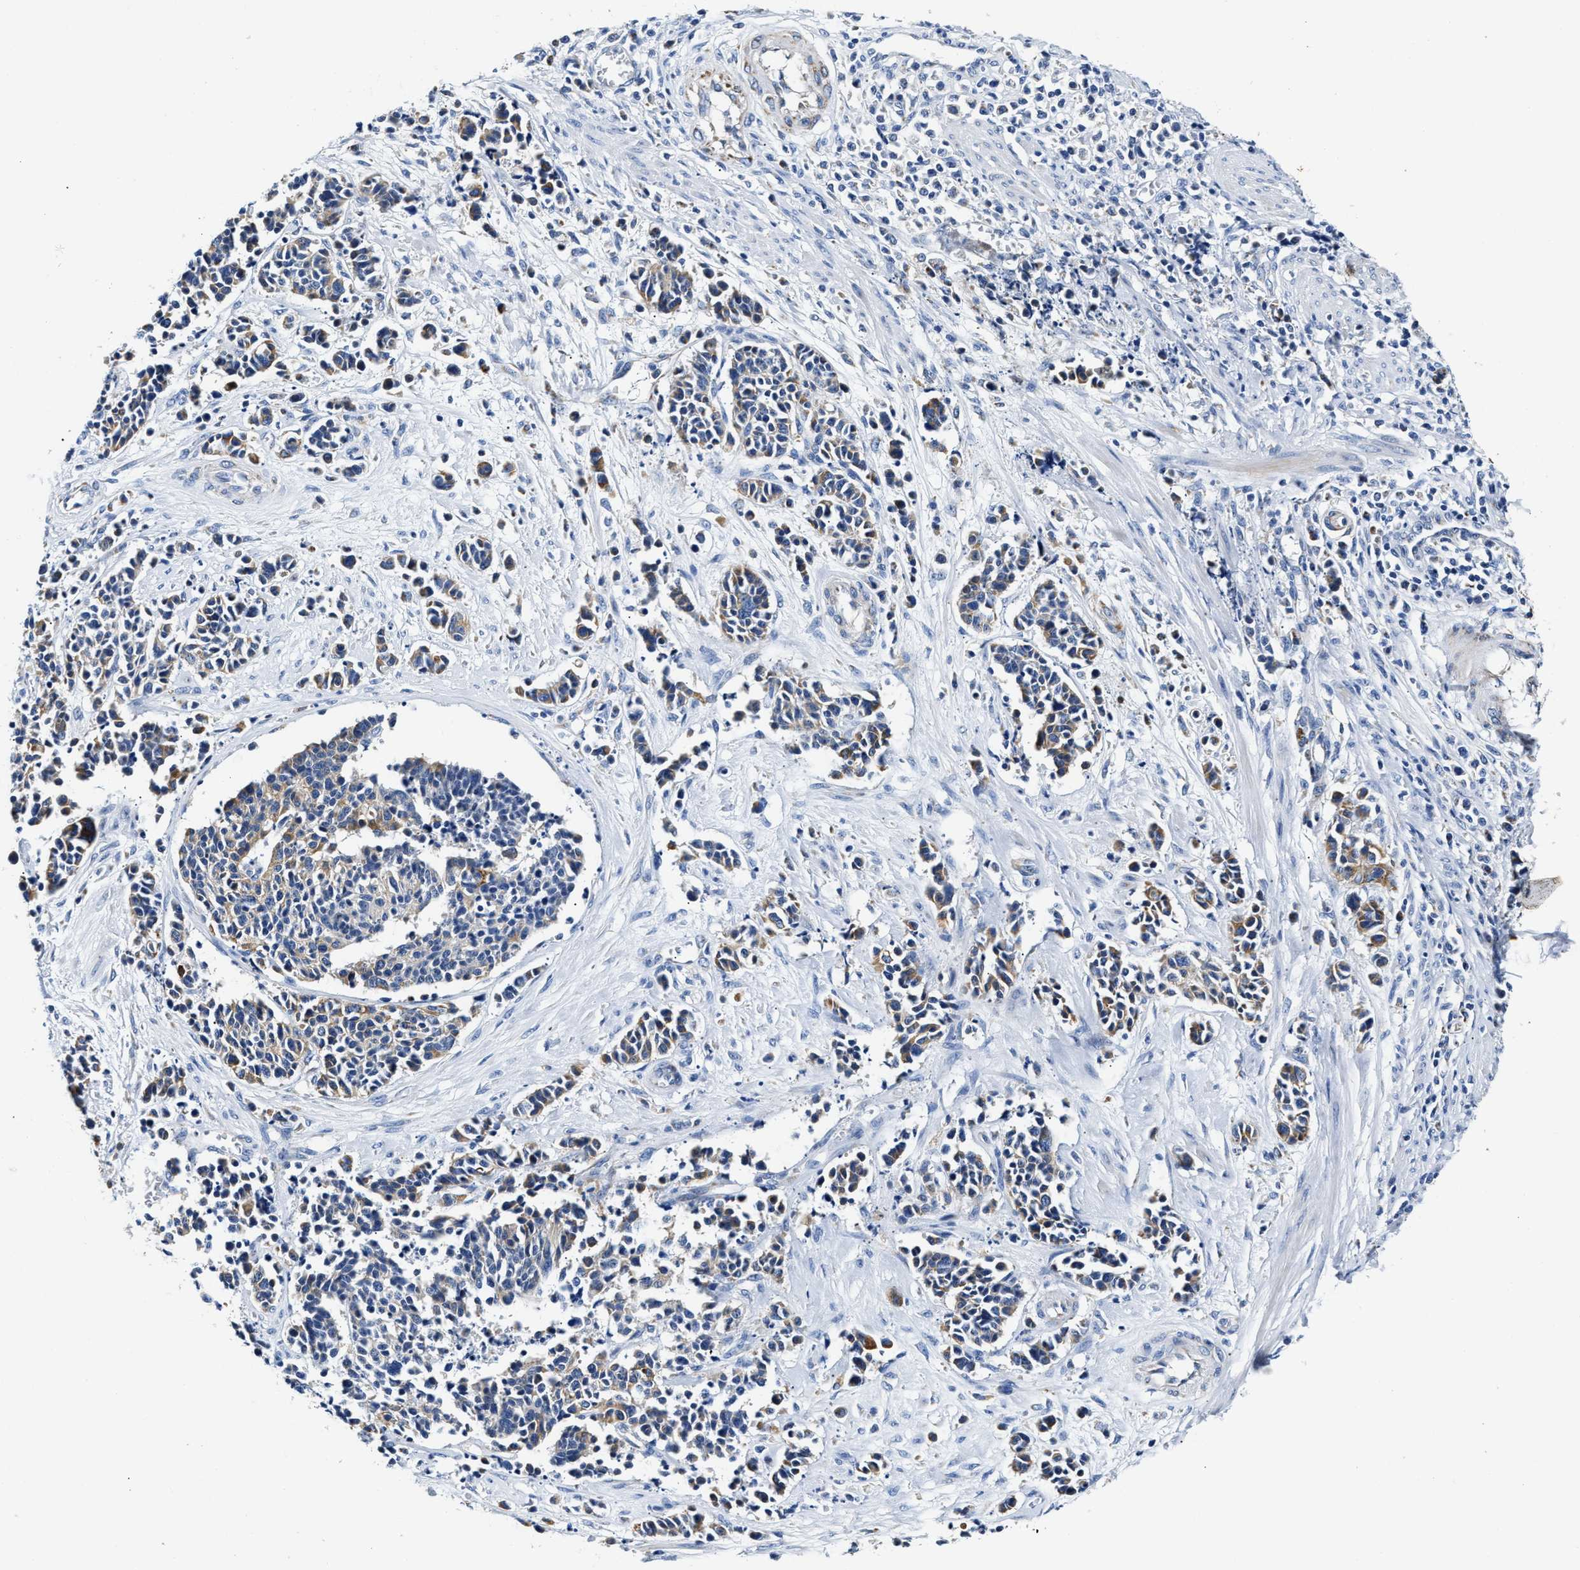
{"staining": {"intensity": "moderate", "quantity": "<25%", "location": "cytoplasmic/membranous"}, "tissue": "cervical cancer", "cell_type": "Tumor cells", "image_type": "cancer", "snomed": [{"axis": "morphology", "description": "Squamous cell carcinoma, NOS"}, {"axis": "topography", "description": "Cervix"}], "caption": "Protein staining of cervical cancer (squamous cell carcinoma) tissue displays moderate cytoplasmic/membranous staining in about <25% of tumor cells.", "gene": "ACADVL", "patient": {"sex": "female", "age": 35}}